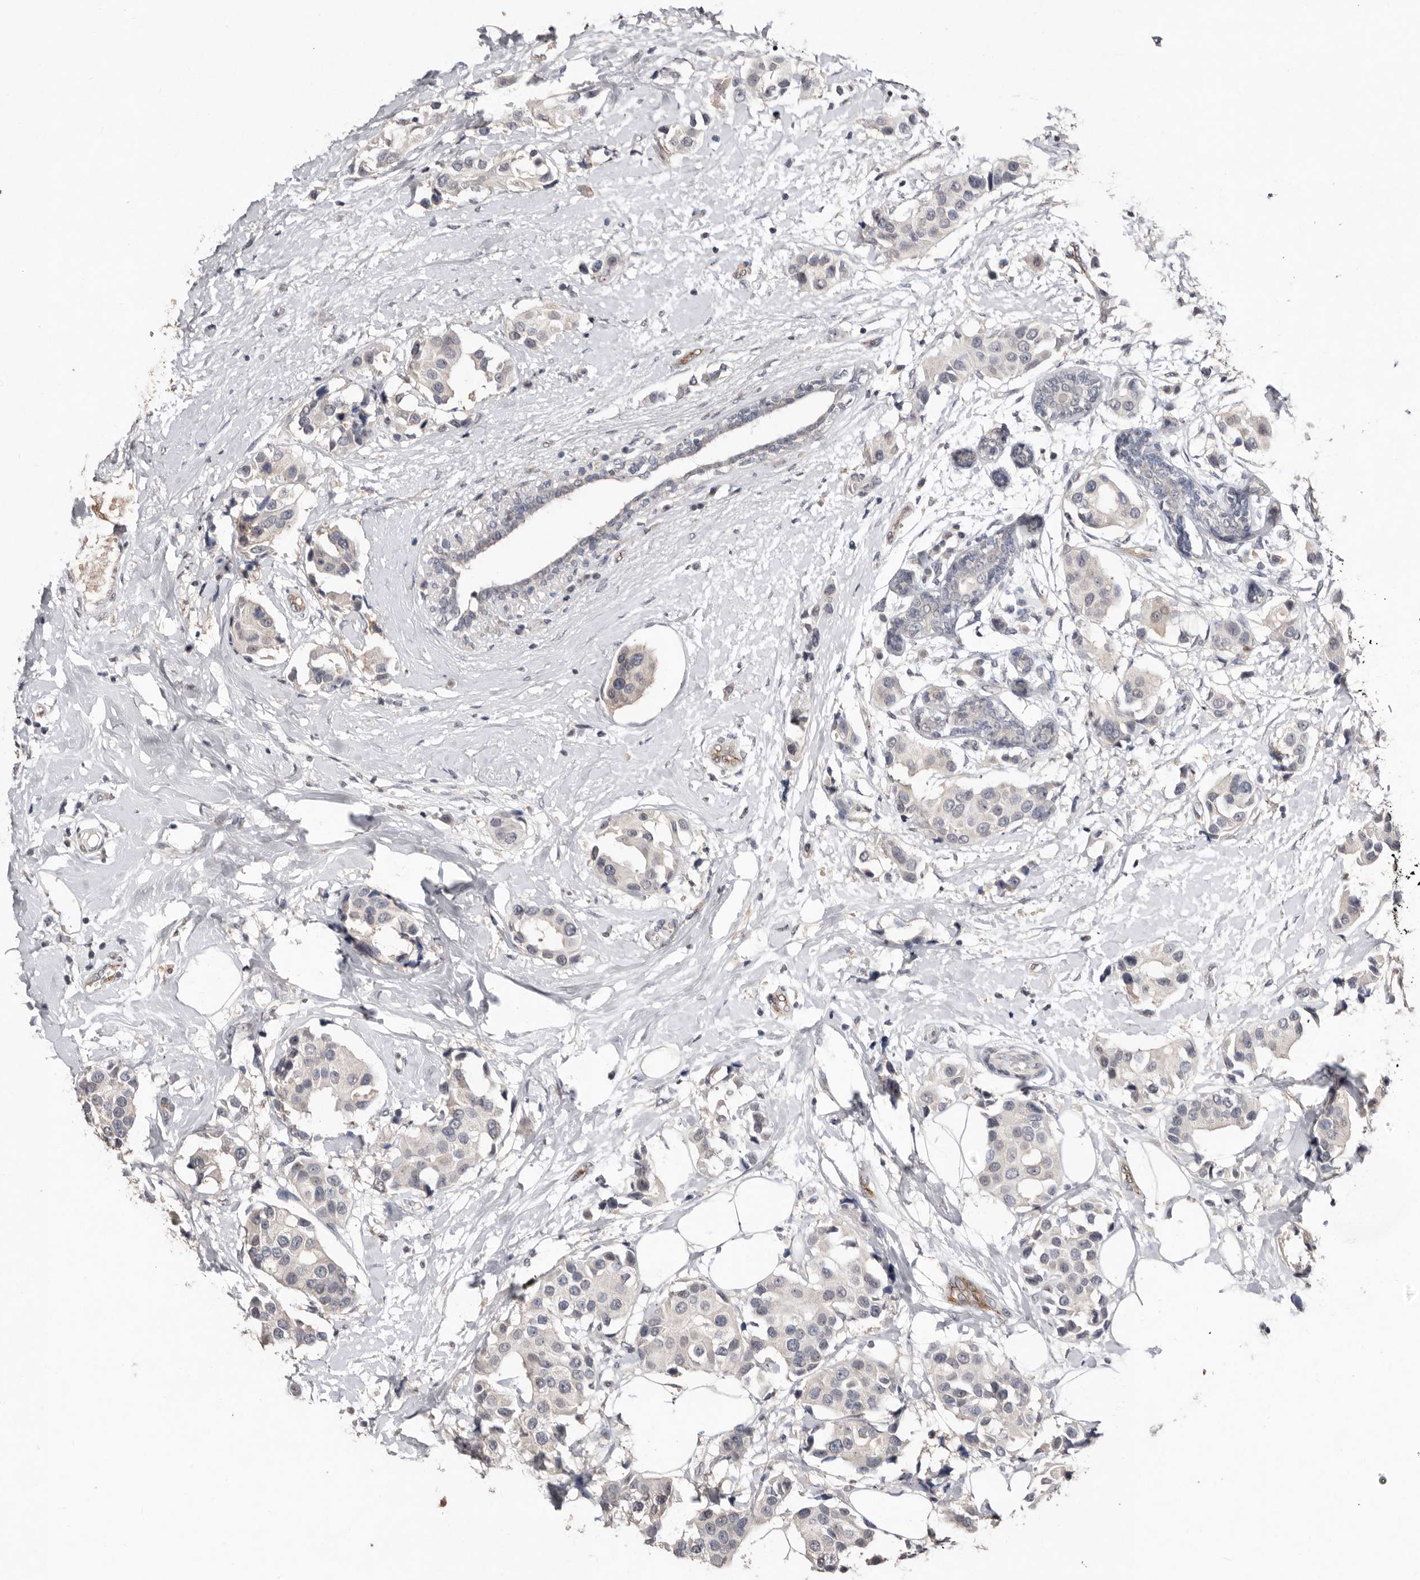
{"staining": {"intensity": "negative", "quantity": "none", "location": "none"}, "tissue": "breast cancer", "cell_type": "Tumor cells", "image_type": "cancer", "snomed": [{"axis": "morphology", "description": "Normal tissue, NOS"}, {"axis": "morphology", "description": "Duct carcinoma"}, {"axis": "topography", "description": "Breast"}], "caption": "Immunohistochemical staining of human breast cancer (intraductal carcinoma) shows no significant positivity in tumor cells.", "gene": "SULT1E1", "patient": {"sex": "female", "age": 39}}